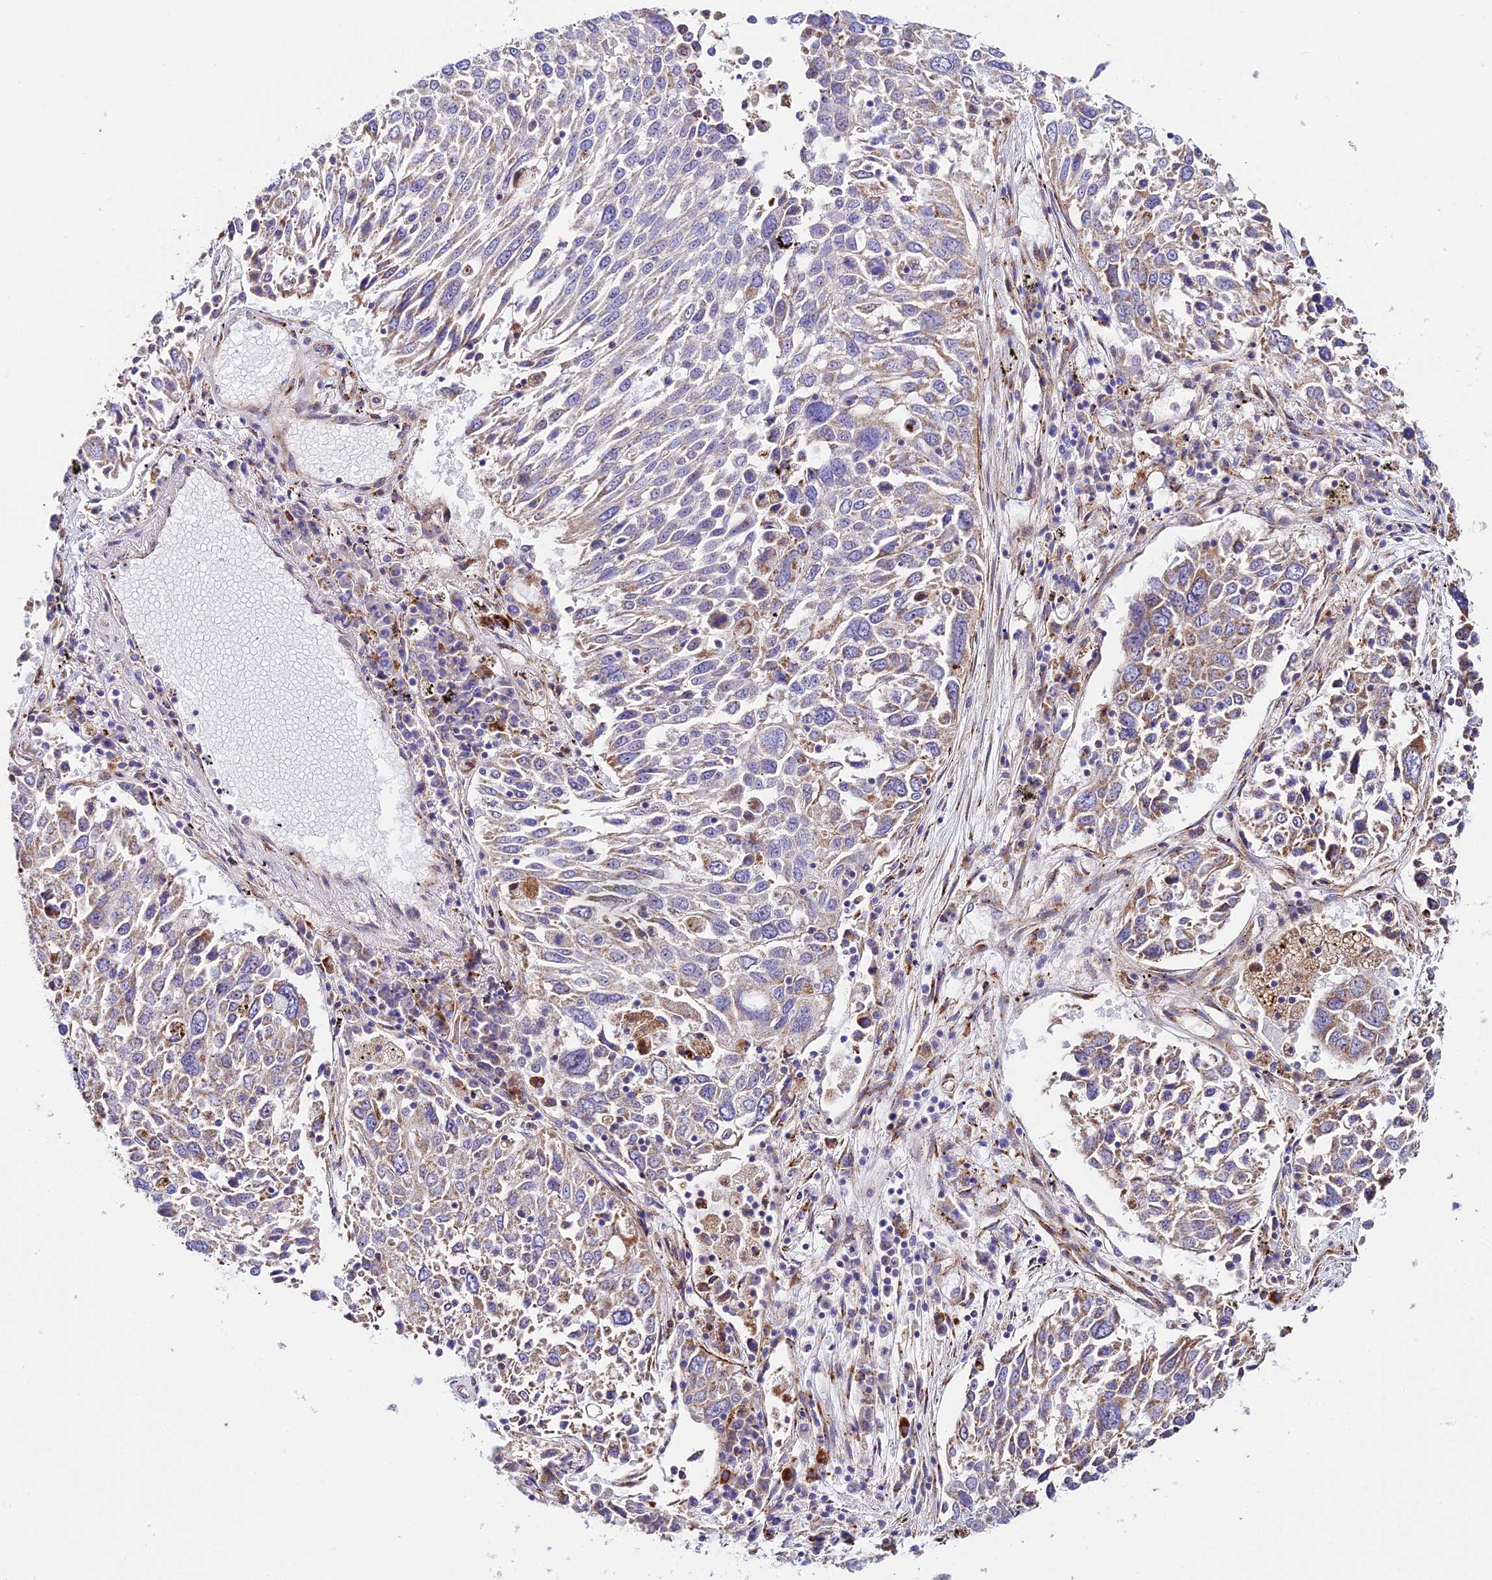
{"staining": {"intensity": "weak", "quantity": "<25%", "location": "cytoplasmic/membranous"}, "tissue": "lung cancer", "cell_type": "Tumor cells", "image_type": "cancer", "snomed": [{"axis": "morphology", "description": "Squamous cell carcinoma, NOS"}, {"axis": "topography", "description": "Lung"}], "caption": "There is no significant positivity in tumor cells of lung squamous cell carcinoma. (DAB (3,3'-diaminobenzidine) IHC visualized using brightfield microscopy, high magnification).", "gene": "VPS13C", "patient": {"sex": "male", "age": 65}}